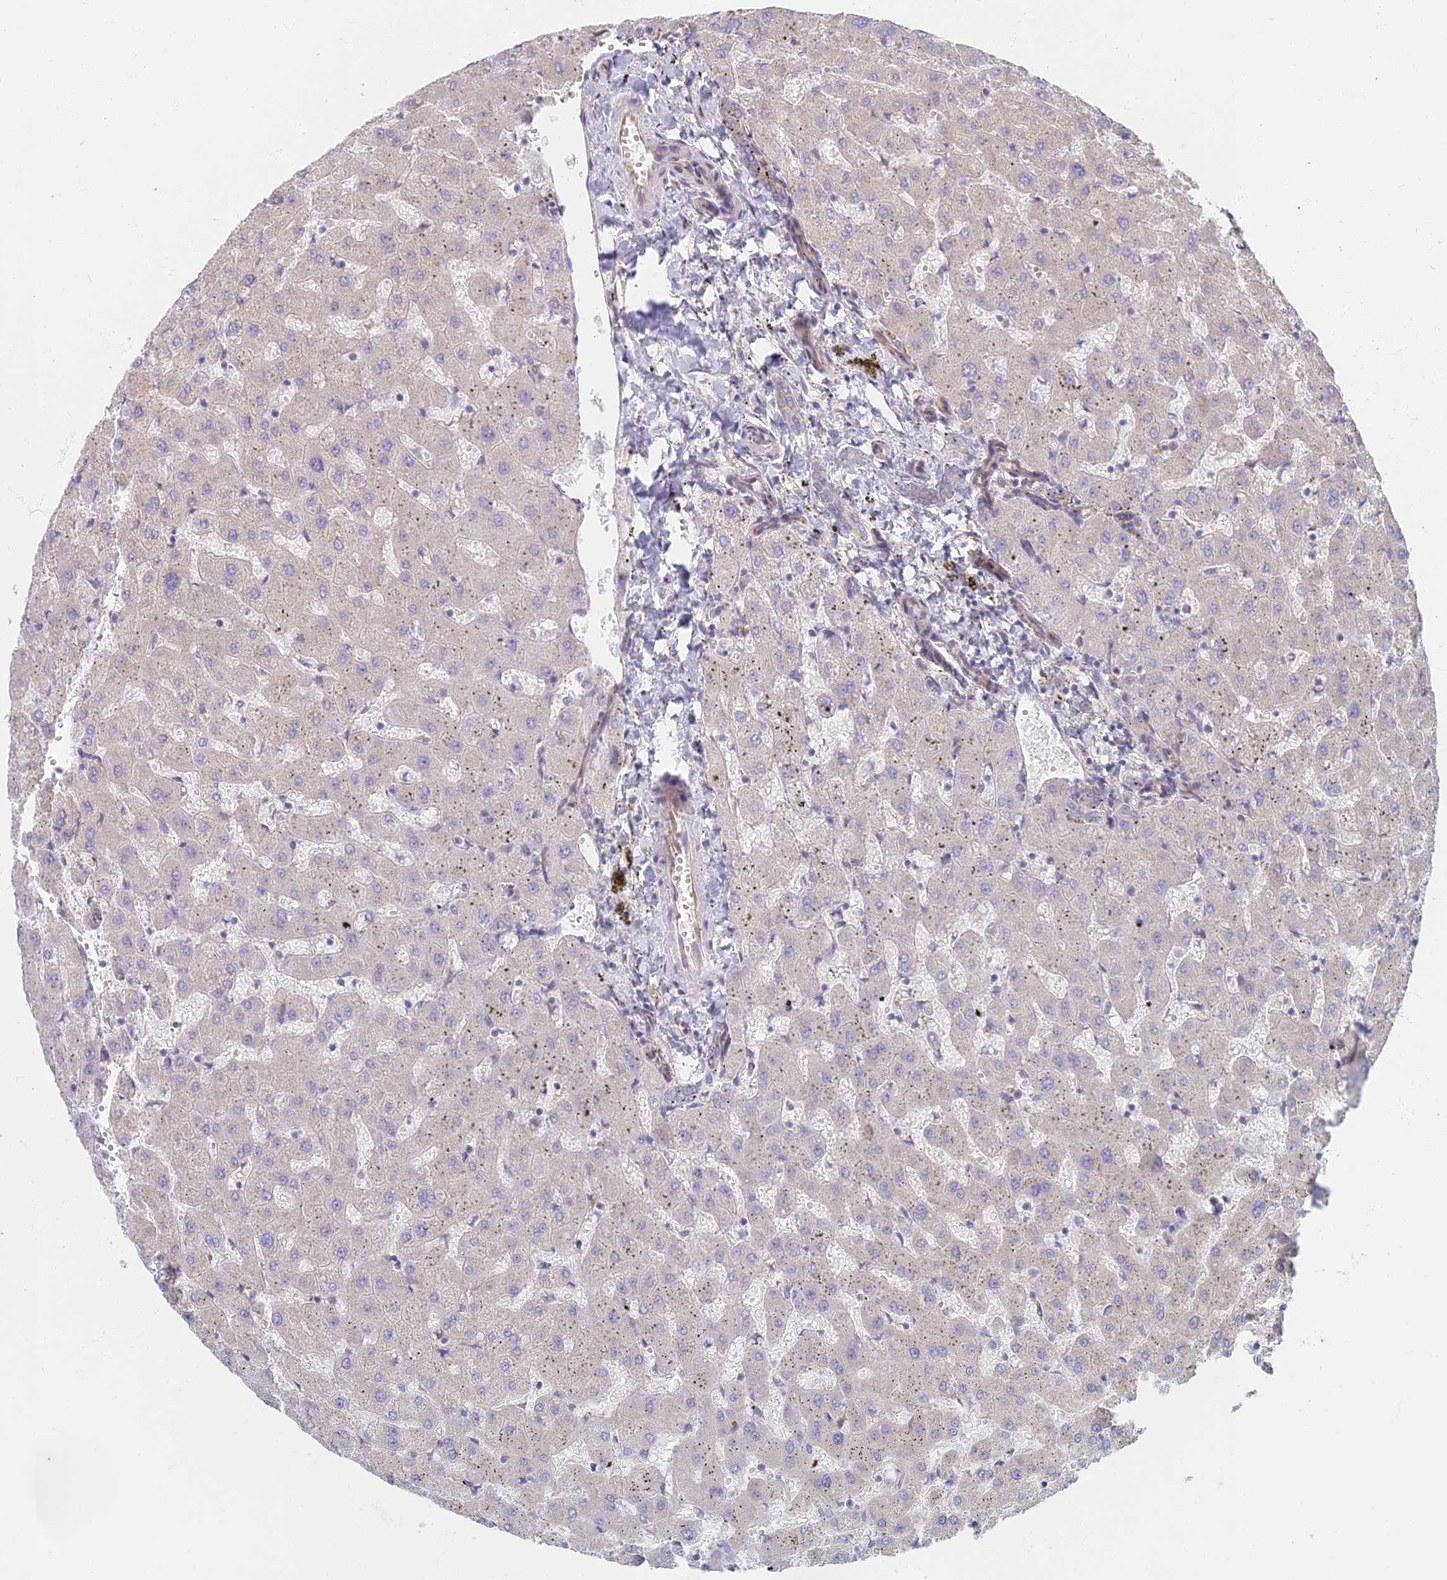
{"staining": {"intensity": "moderate", "quantity": "25%-75%", "location": "cytoplasmic/membranous"}, "tissue": "liver", "cell_type": "Cholangiocytes", "image_type": "normal", "snomed": [{"axis": "morphology", "description": "Normal tissue, NOS"}, {"axis": "topography", "description": "Liver"}], "caption": "Approximately 25%-75% of cholangiocytes in unremarkable liver exhibit moderate cytoplasmic/membranous protein staining as visualized by brown immunohistochemical staining.", "gene": "RBSN", "patient": {"sex": "female", "age": 63}}